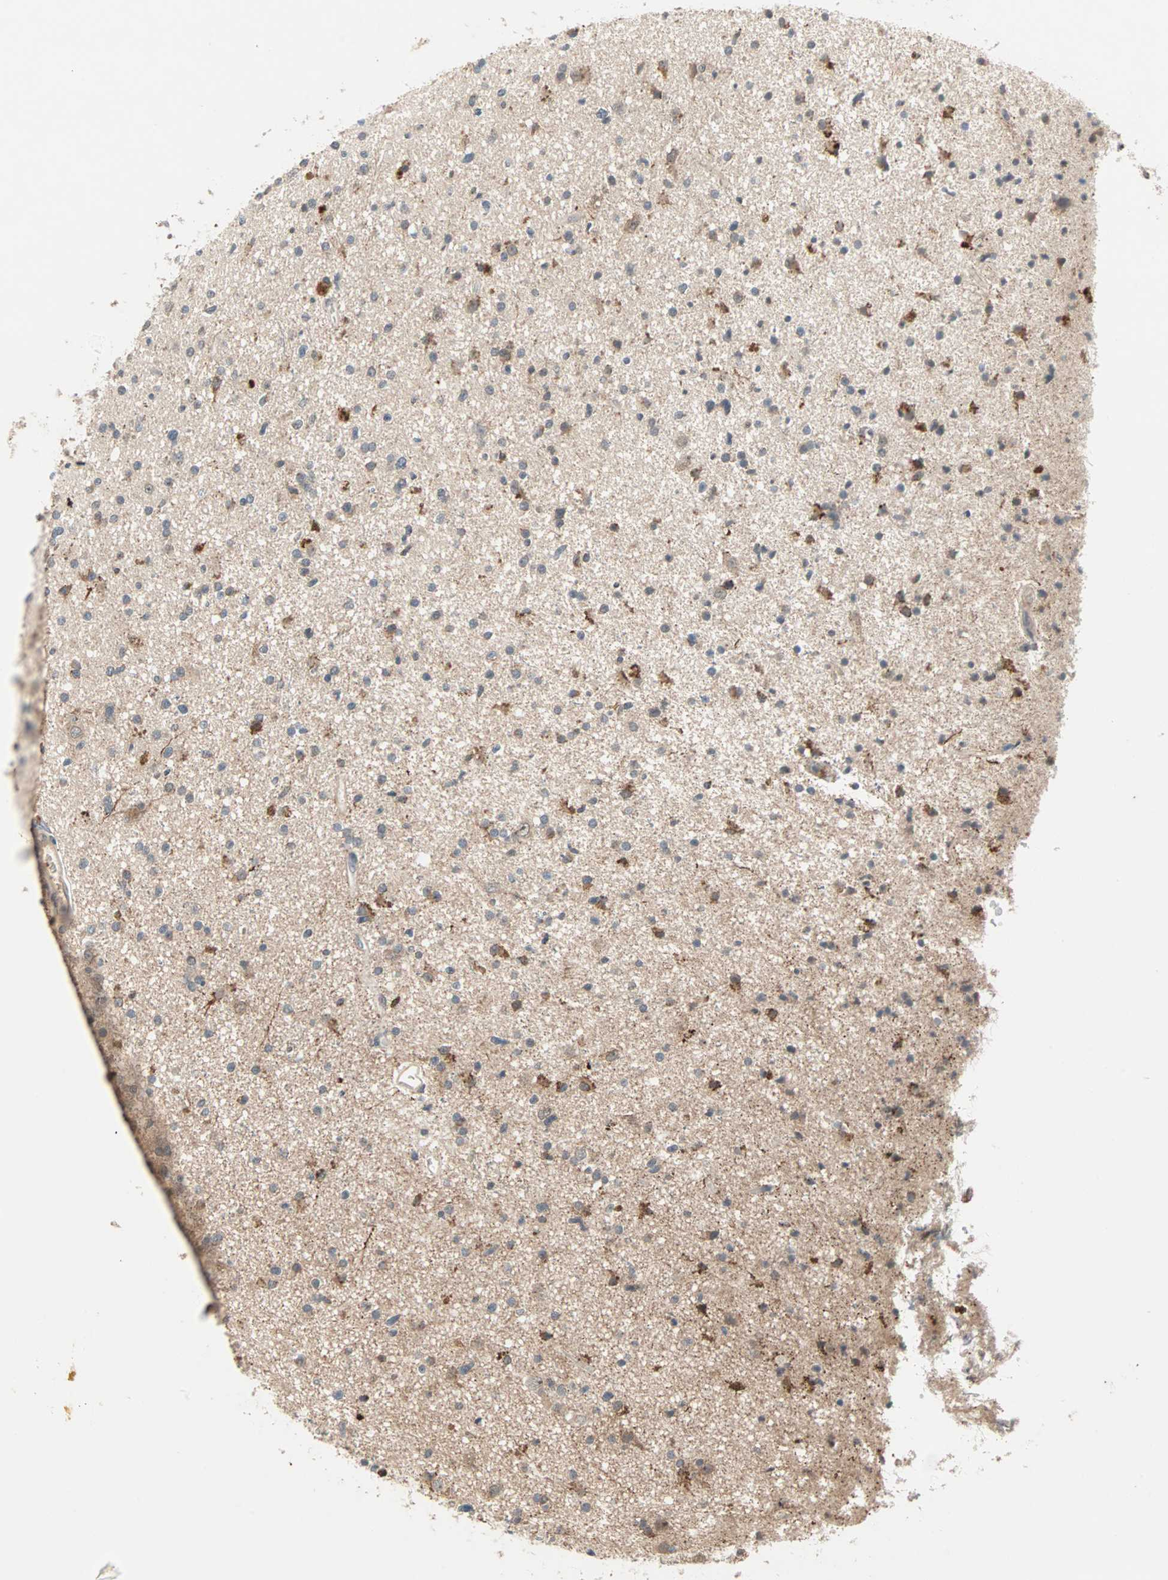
{"staining": {"intensity": "moderate", "quantity": "25%-75%", "location": "cytoplasmic/membranous"}, "tissue": "glioma", "cell_type": "Tumor cells", "image_type": "cancer", "snomed": [{"axis": "morphology", "description": "Glioma, malignant, High grade"}, {"axis": "topography", "description": "Brain"}], "caption": "This image shows immunohistochemistry (IHC) staining of human glioma, with medium moderate cytoplasmic/membranous staining in about 25%-75% of tumor cells.", "gene": "PROS1", "patient": {"sex": "male", "age": 33}}